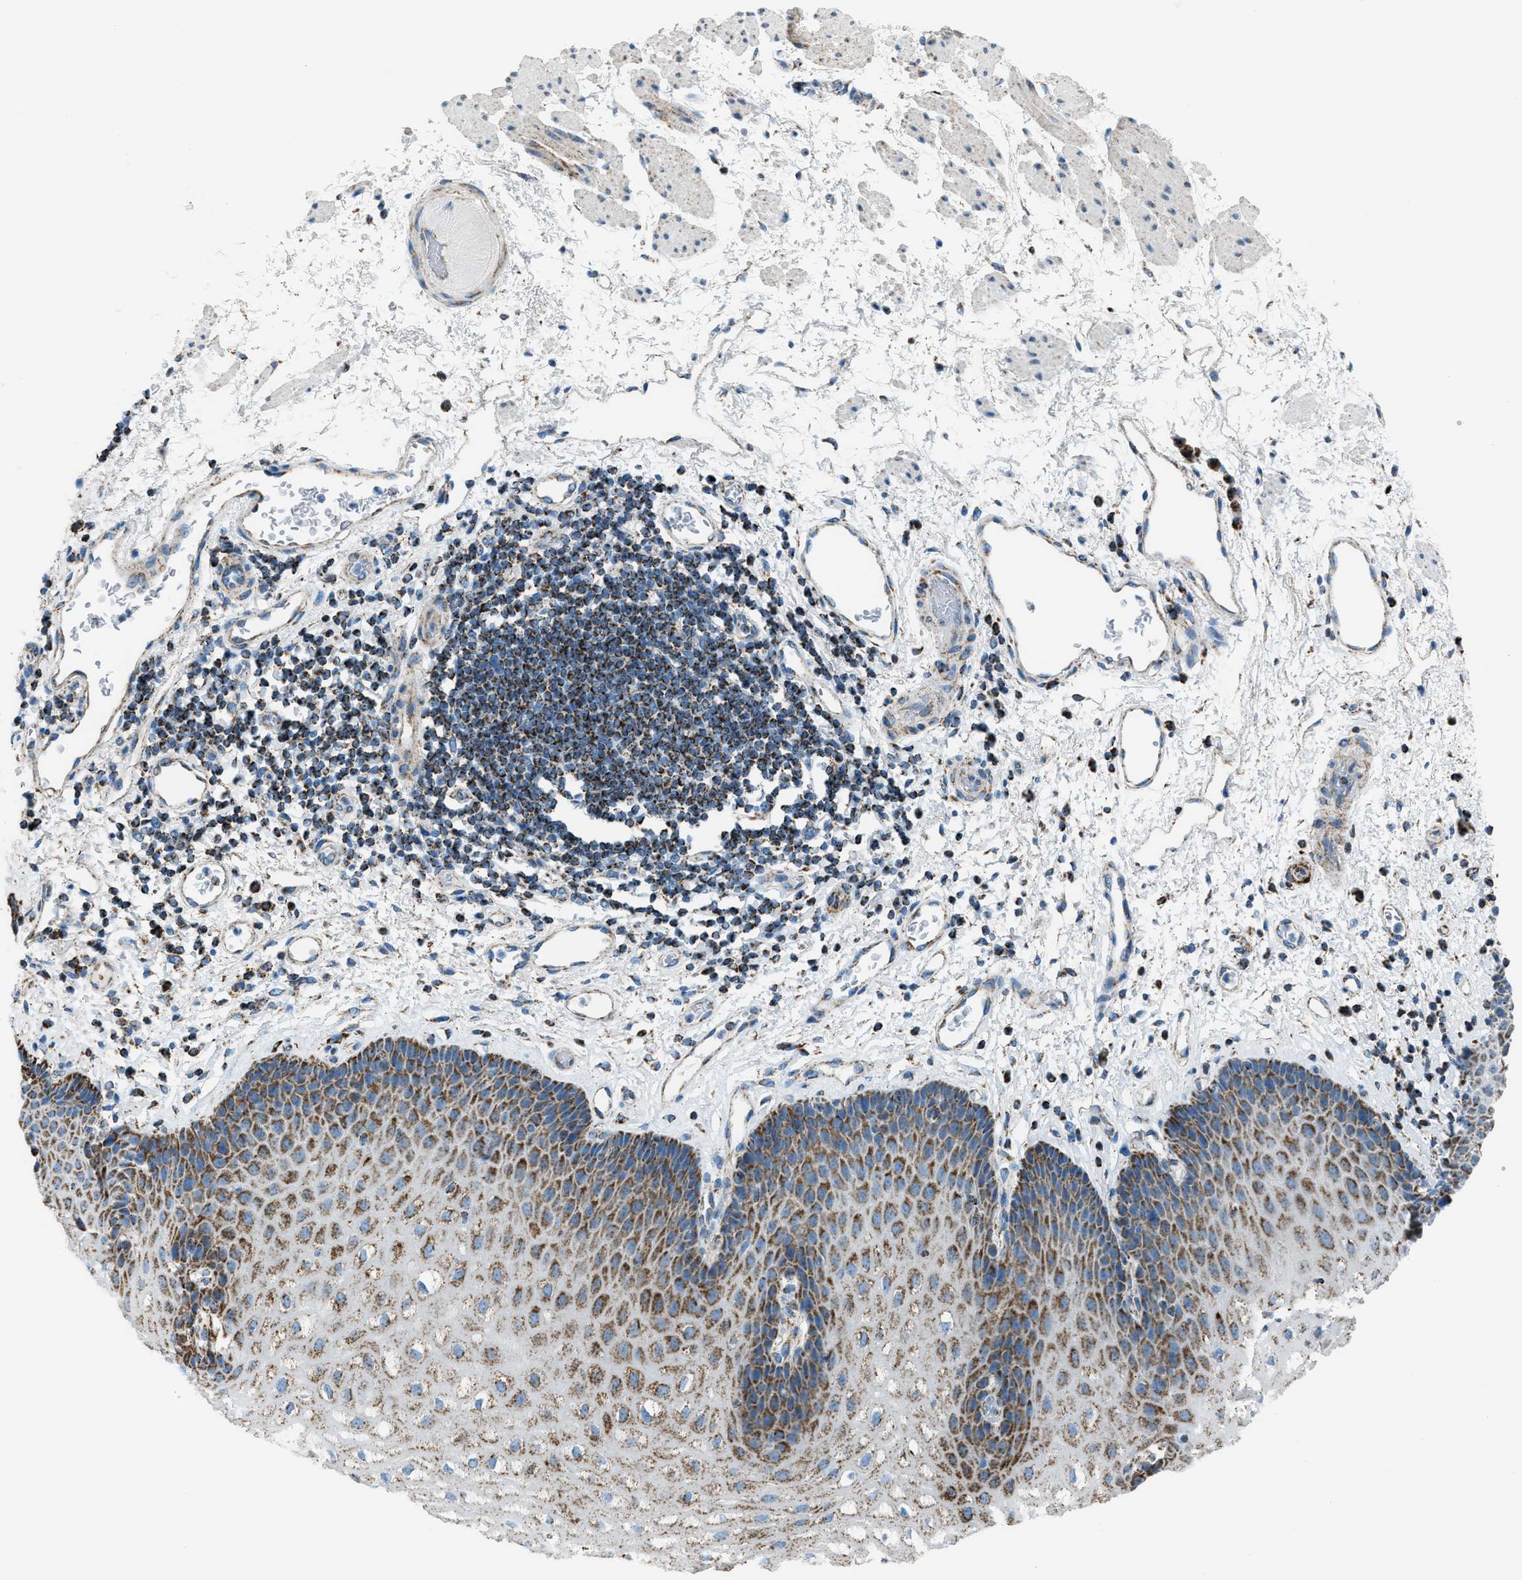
{"staining": {"intensity": "moderate", "quantity": ">75%", "location": "cytoplasmic/membranous"}, "tissue": "esophagus", "cell_type": "Squamous epithelial cells", "image_type": "normal", "snomed": [{"axis": "morphology", "description": "Normal tissue, NOS"}, {"axis": "topography", "description": "Esophagus"}], "caption": "This is an image of IHC staining of unremarkable esophagus, which shows moderate expression in the cytoplasmic/membranous of squamous epithelial cells.", "gene": "MDH2", "patient": {"sex": "male", "age": 54}}